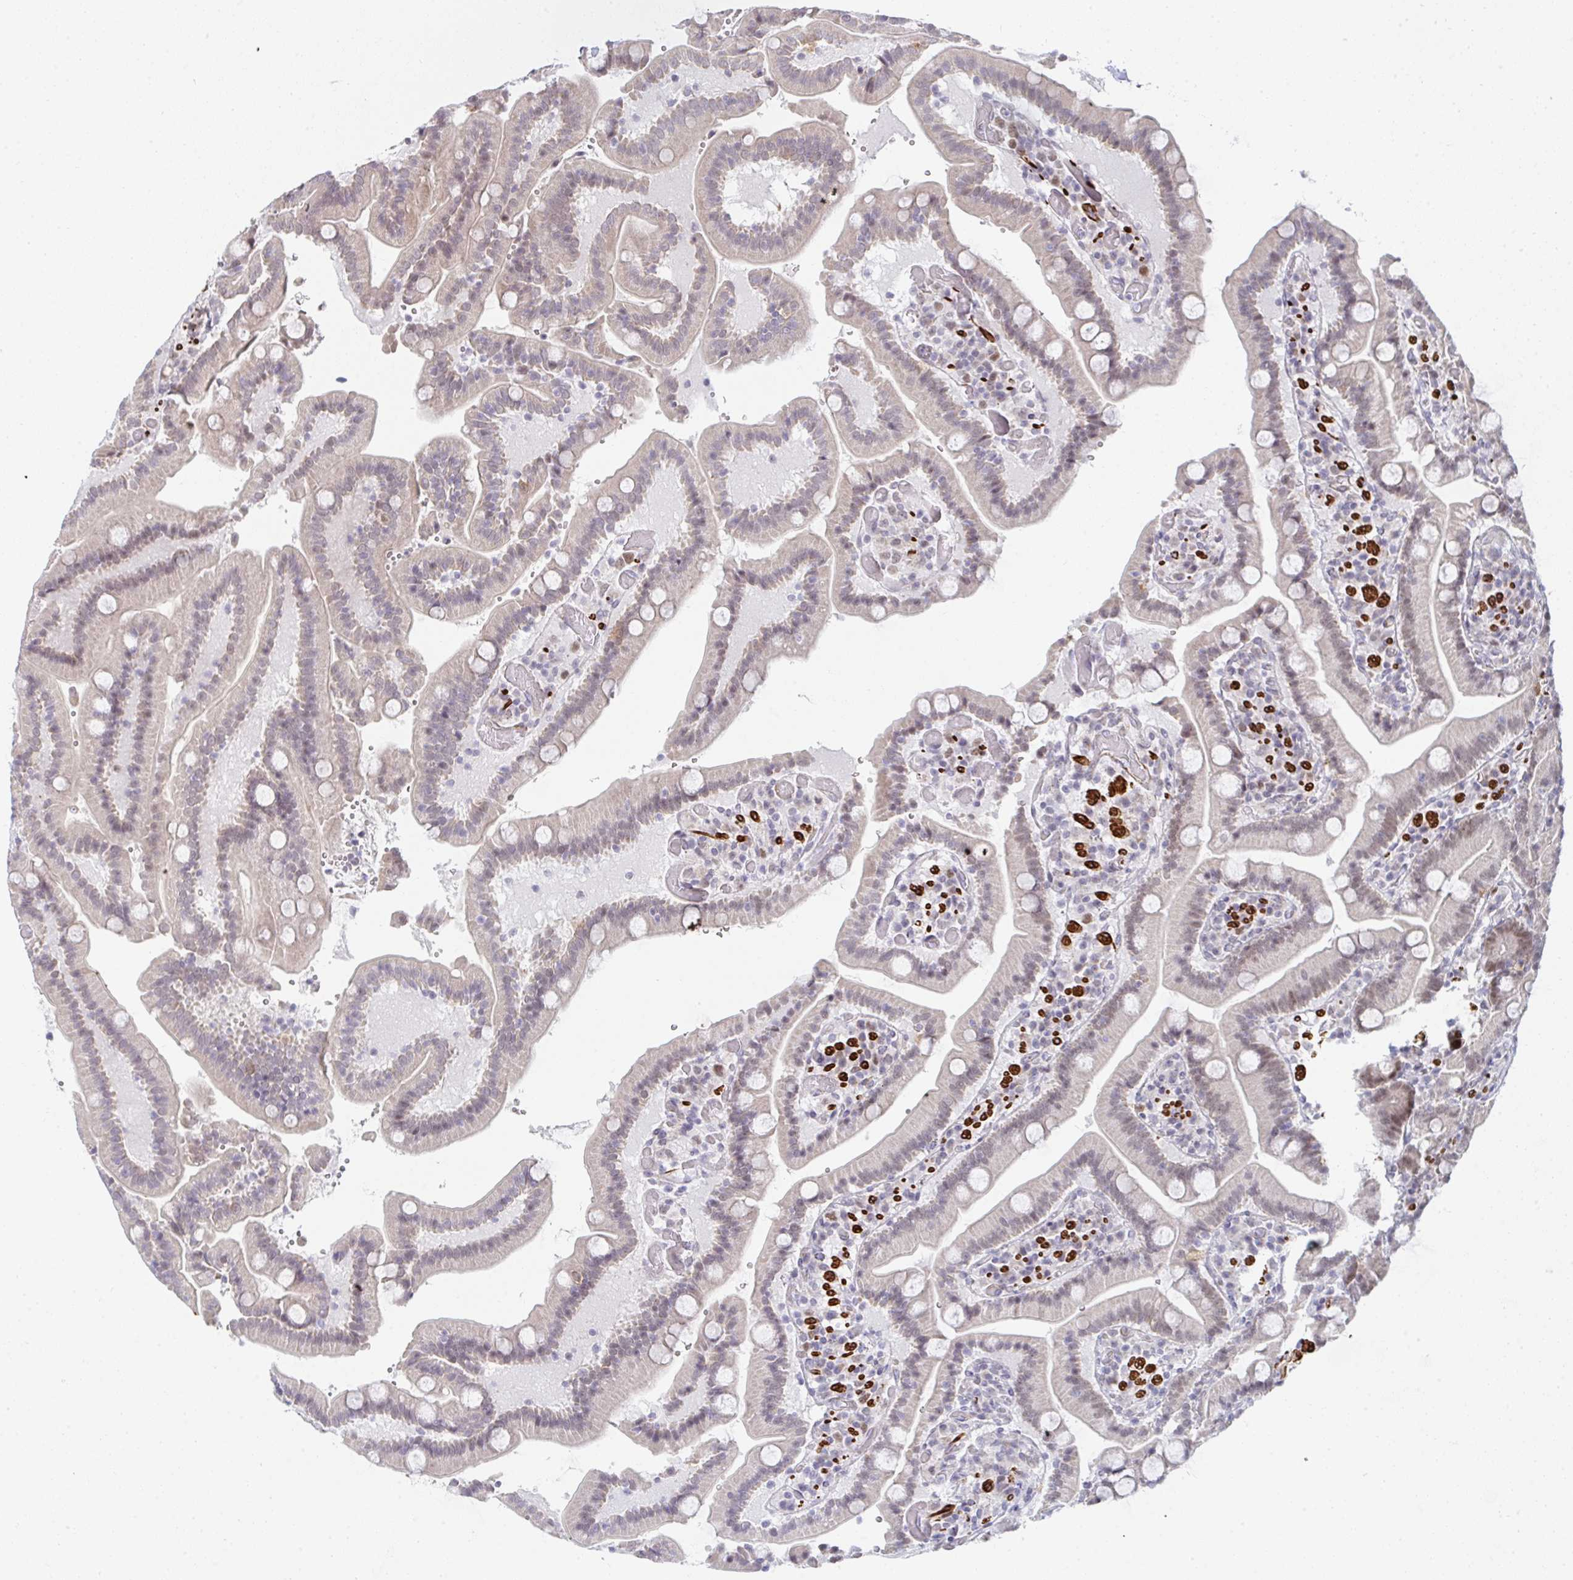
{"staining": {"intensity": "moderate", "quantity": "25%-75%", "location": "nuclear"}, "tissue": "duodenum", "cell_type": "Glandular cells", "image_type": "normal", "snomed": [{"axis": "morphology", "description": "Normal tissue, NOS"}, {"axis": "topography", "description": "Duodenum"}], "caption": "Brown immunohistochemical staining in benign duodenum demonstrates moderate nuclear expression in approximately 25%-75% of glandular cells. (Brightfield microscopy of DAB IHC at high magnification).", "gene": "GINS2", "patient": {"sex": "female", "age": 62}}